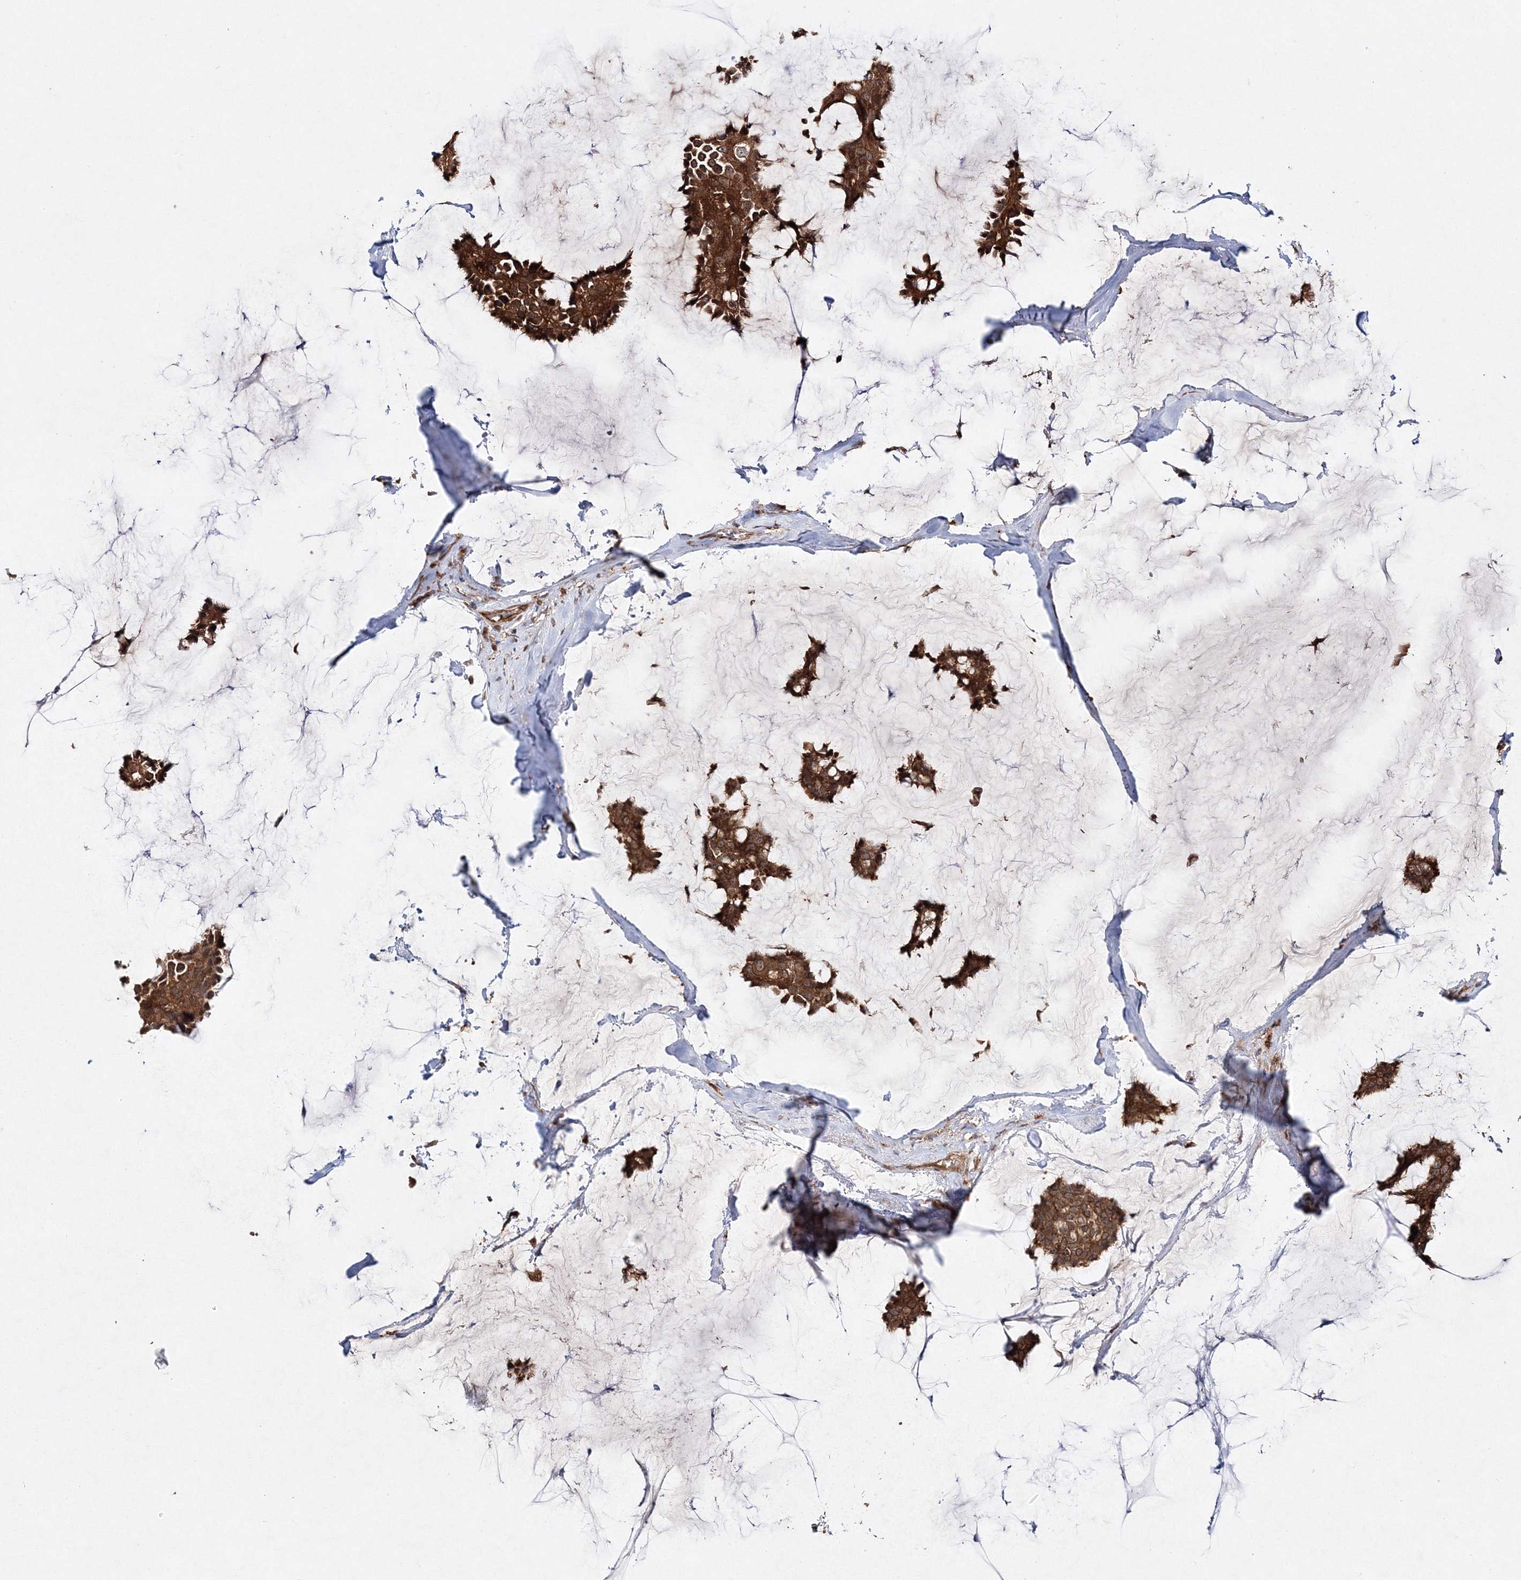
{"staining": {"intensity": "strong", "quantity": ">75%", "location": "cytoplasmic/membranous"}, "tissue": "breast cancer", "cell_type": "Tumor cells", "image_type": "cancer", "snomed": [{"axis": "morphology", "description": "Duct carcinoma"}, {"axis": "topography", "description": "Breast"}], "caption": "The histopathology image demonstrates staining of invasive ductal carcinoma (breast), revealing strong cytoplasmic/membranous protein staining (brown color) within tumor cells. The protein is stained brown, and the nuclei are stained in blue (DAB IHC with brightfield microscopy, high magnification).", "gene": "WDR37", "patient": {"sex": "female", "age": 93}}